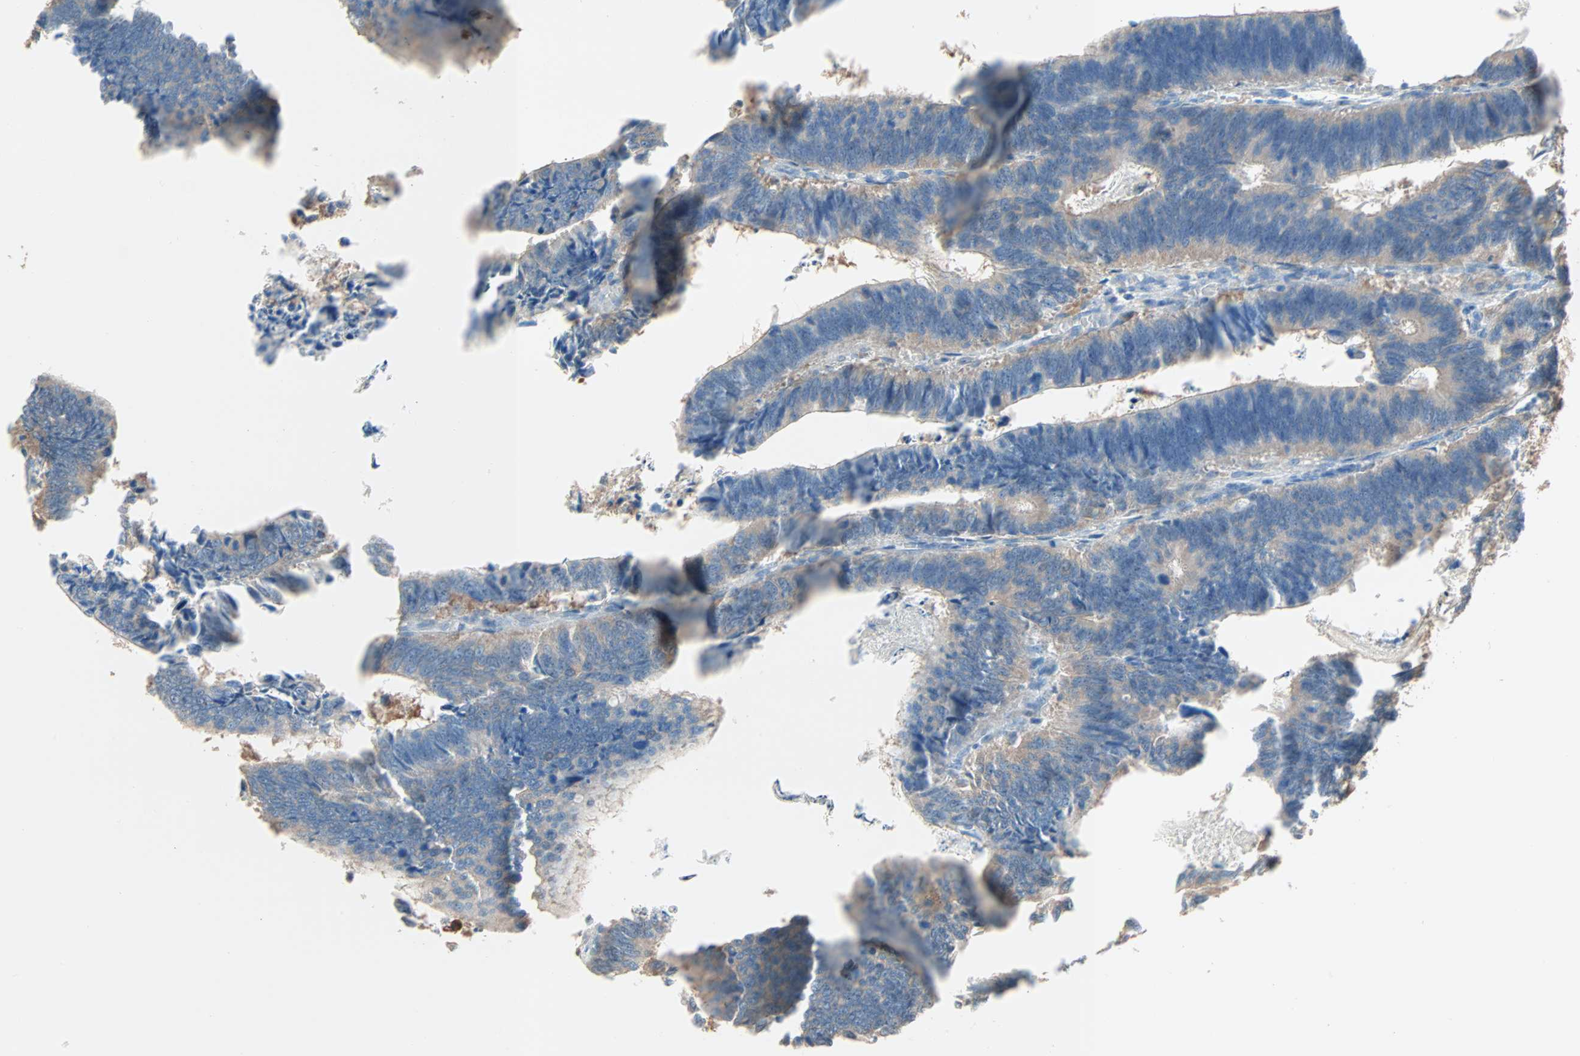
{"staining": {"intensity": "moderate", "quantity": "<25%", "location": "cytoplasmic/membranous"}, "tissue": "colorectal cancer", "cell_type": "Tumor cells", "image_type": "cancer", "snomed": [{"axis": "morphology", "description": "Adenocarcinoma, NOS"}, {"axis": "topography", "description": "Colon"}], "caption": "Immunohistochemistry photomicrograph of neoplastic tissue: human adenocarcinoma (colorectal) stained using immunohistochemistry (IHC) demonstrates low levels of moderate protein expression localized specifically in the cytoplasmic/membranous of tumor cells, appearing as a cytoplasmic/membranous brown color.", "gene": "PRDX1", "patient": {"sex": "male", "age": 72}}